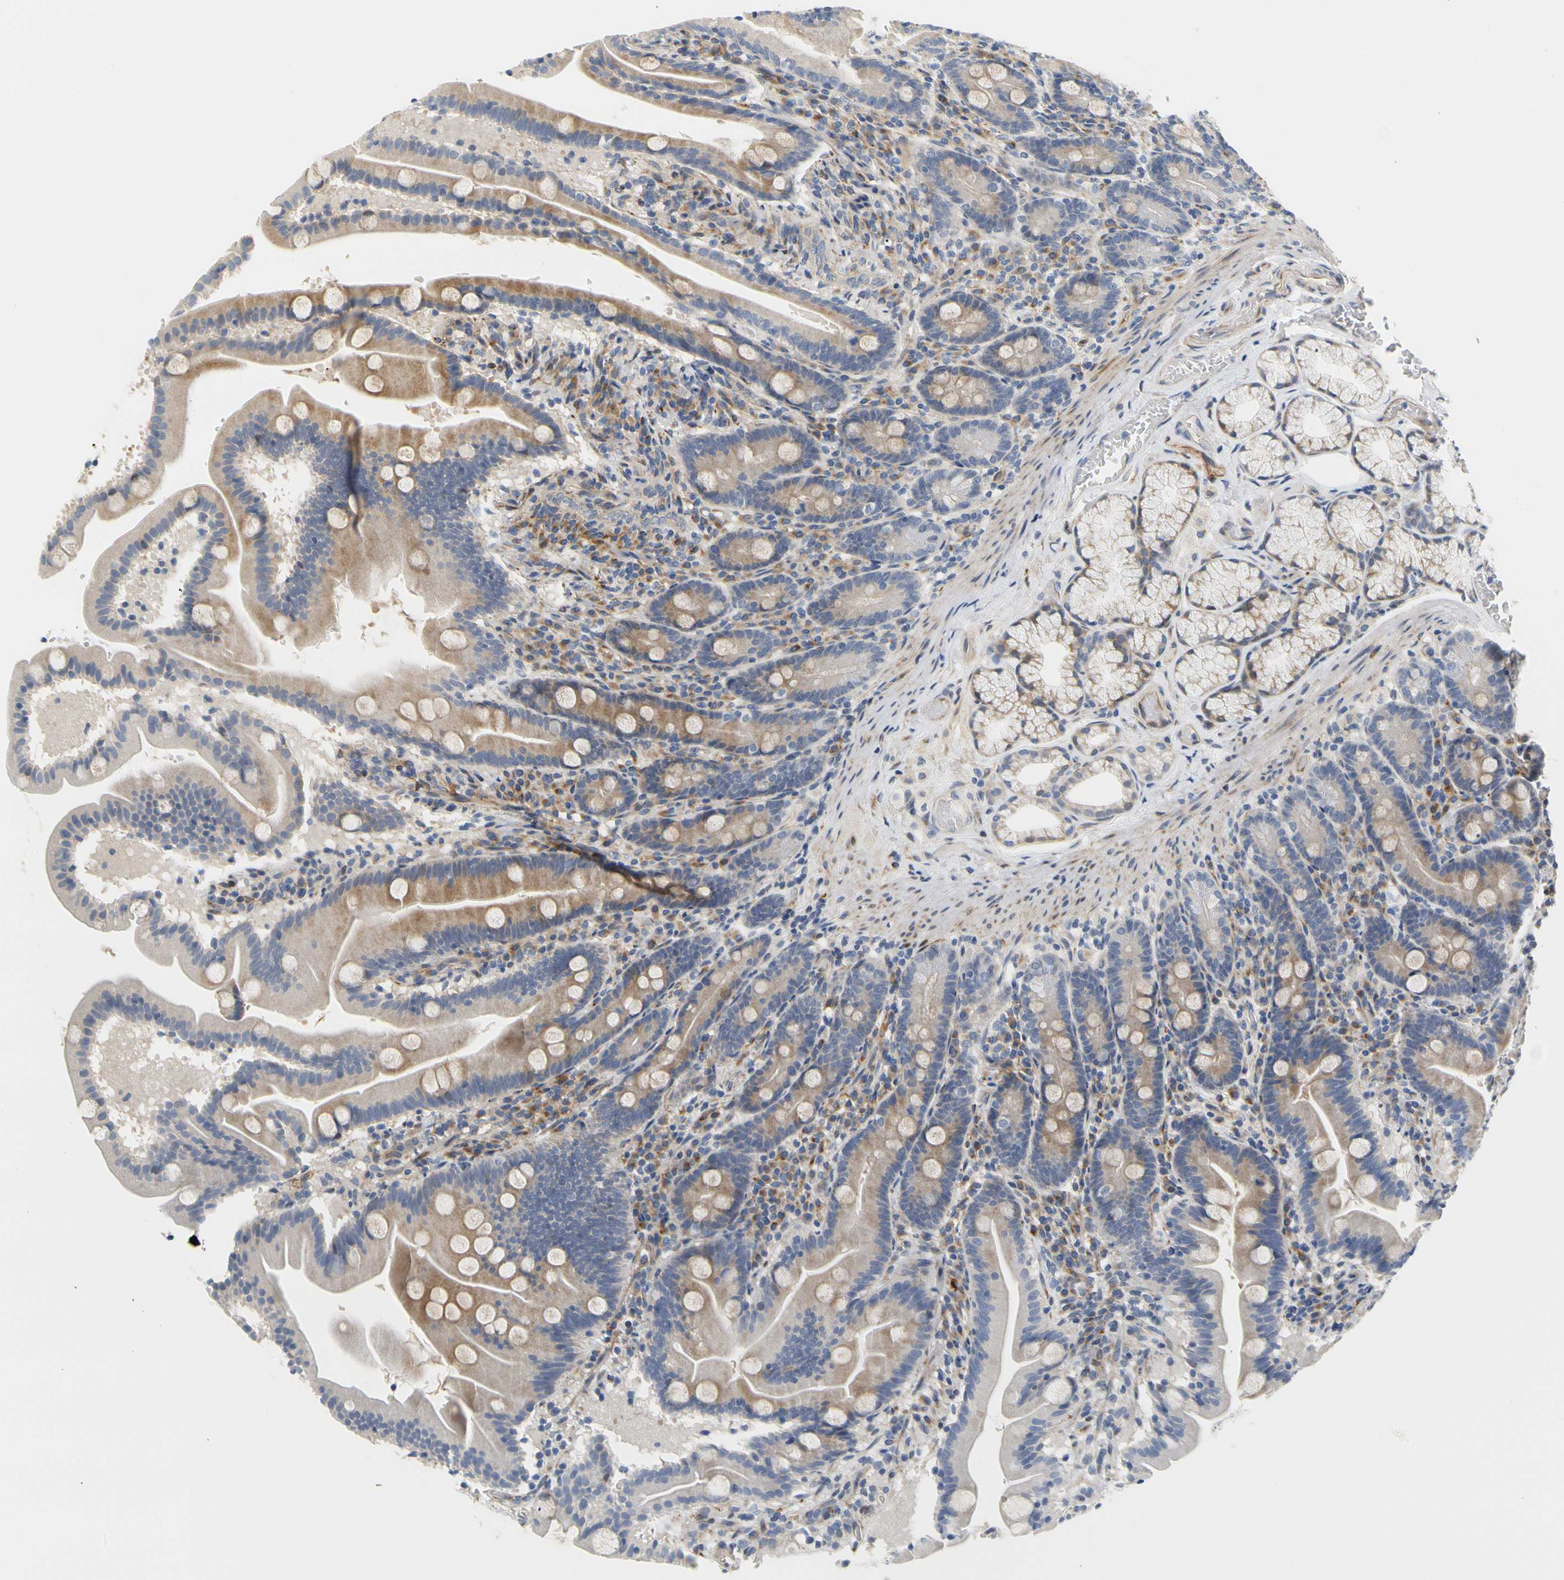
{"staining": {"intensity": "moderate", "quantity": ">75%", "location": "cytoplasmic/membranous"}, "tissue": "duodenum", "cell_type": "Glandular cells", "image_type": "normal", "snomed": [{"axis": "morphology", "description": "Normal tissue, NOS"}, {"axis": "topography", "description": "Duodenum"}], "caption": "Immunohistochemistry (IHC) of normal human duodenum exhibits medium levels of moderate cytoplasmic/membranous positivity in about >75% of glandular cells.", "gene": "ZNF236", "patient": {"sex": "male", "age": 54}}